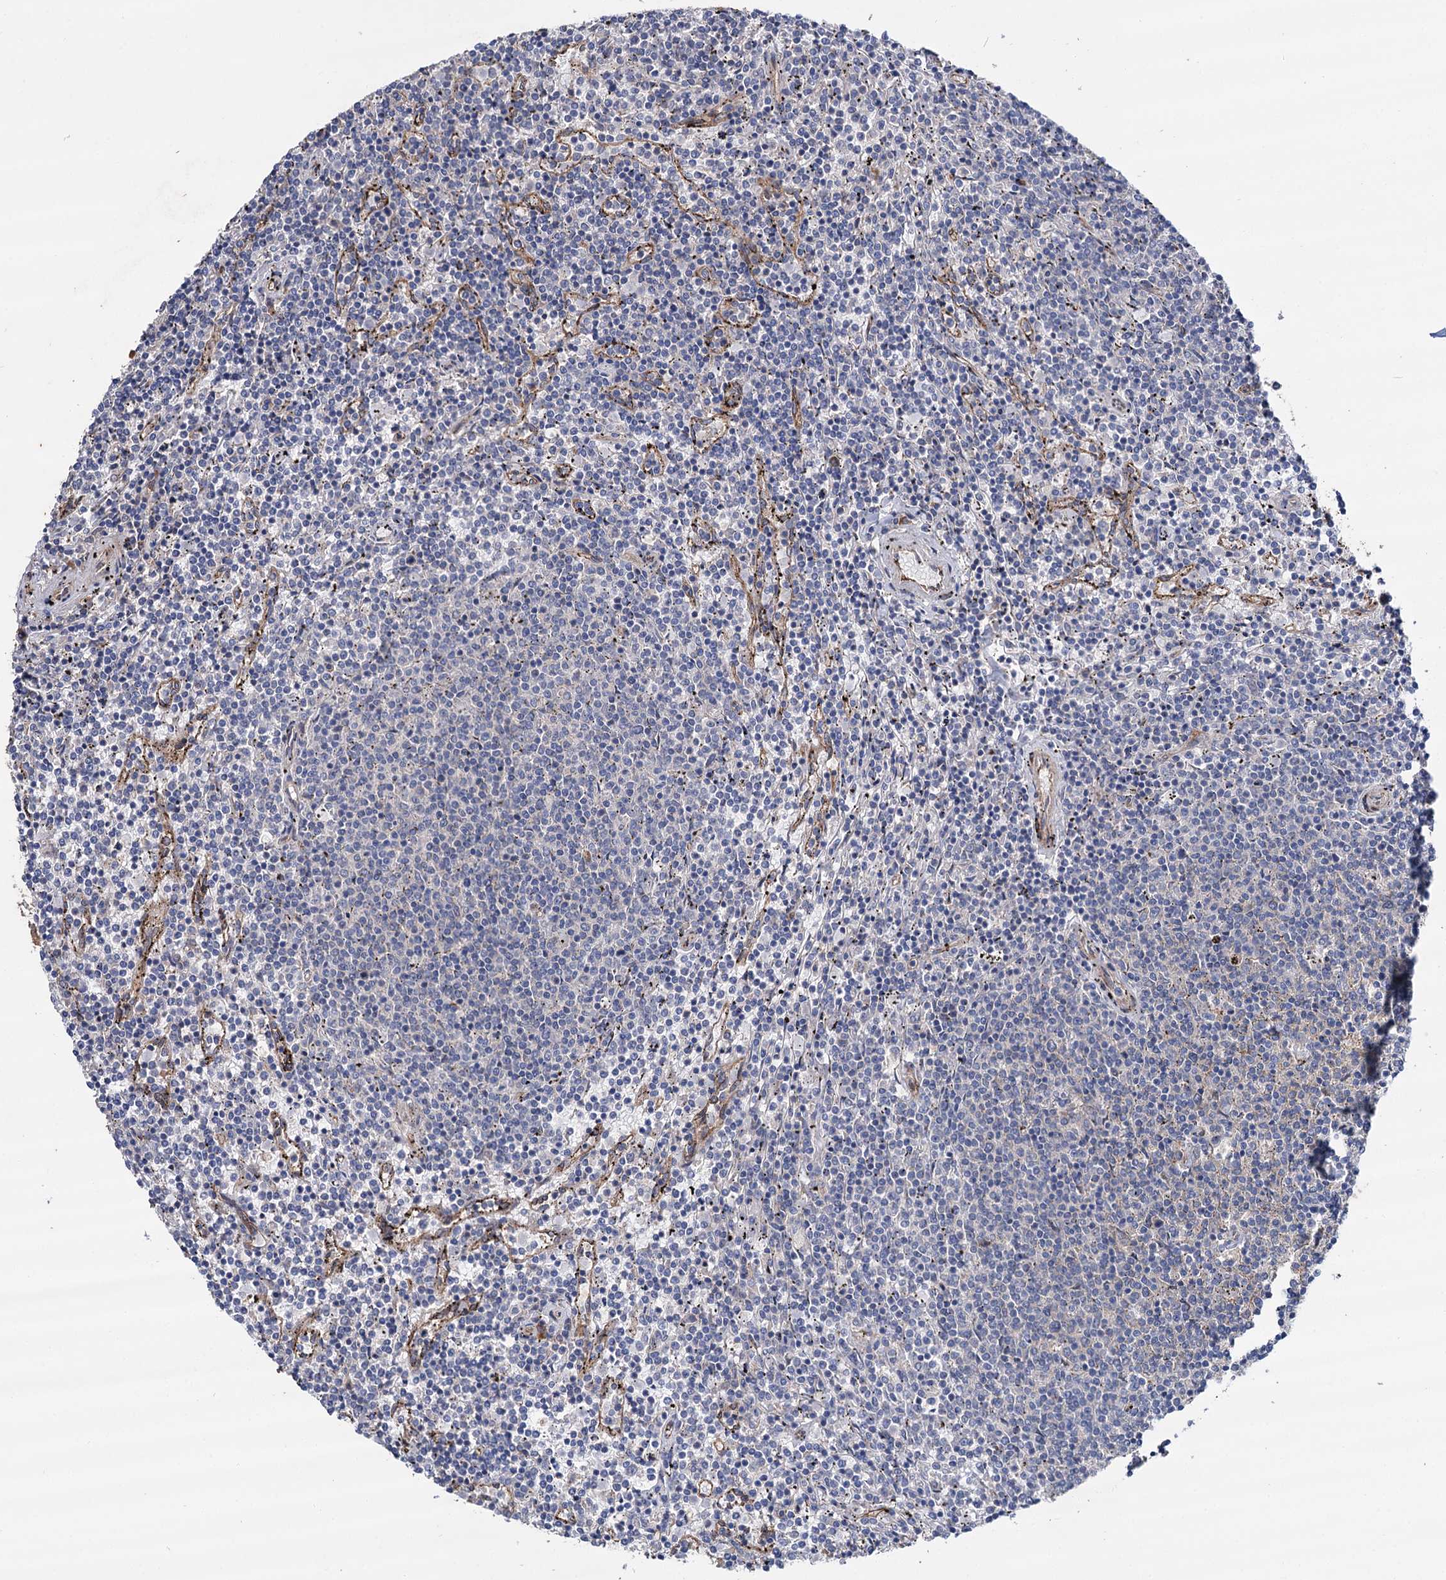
{"staining": {"intensity": "negative", "quantity": "none", "location": "none"}, "tissue": "lymphoma", "cell_type": "Tumor cells", "image_type": "cancer", "snomed": [{"axis": "morphology", "description": "Malignant lymphoma, non-Hodgkin's type, Low grade"}, {"axis": "topography", "description": "Spleen"}], "caption": "The immunohistochemistry photomicrograph has no significant positivity in tumor cells of low-grade malignant lymphoma, non-Hodgkin's type tissue.", "gene": "SPATS2", "patient": {"sex": "female", "age": 50}}